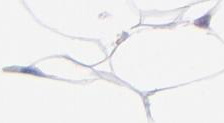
{"staining": {"intensity": "negative", "quantity": "none", "location": "none"}, "tissue": "adipose tissue", "cell_type": "Adipocytes", "image_type": "normal", "snomed": [{"axis": "morphology", "description": "Normal tissue, NOS"}, {"axis": "morphology", "description": "Duct carcinoma"}, {"axis": "topography", "description": "Breast"}, {"axis": "topography", "description": "Adipose tissue"}], "caption": "IHC image of unremarkable human adipose tissue stained for a protein (brown), which reveals no expression in adipocytes. Brightfield microscopy of immunohistochemistry stained with DAB (3,3'-diaminobenzidine) (brown) and hematoxylin (blue), captured at high magnification.", "gene": "UCHL1", "patient": {"sex": "female", "age": 37}}